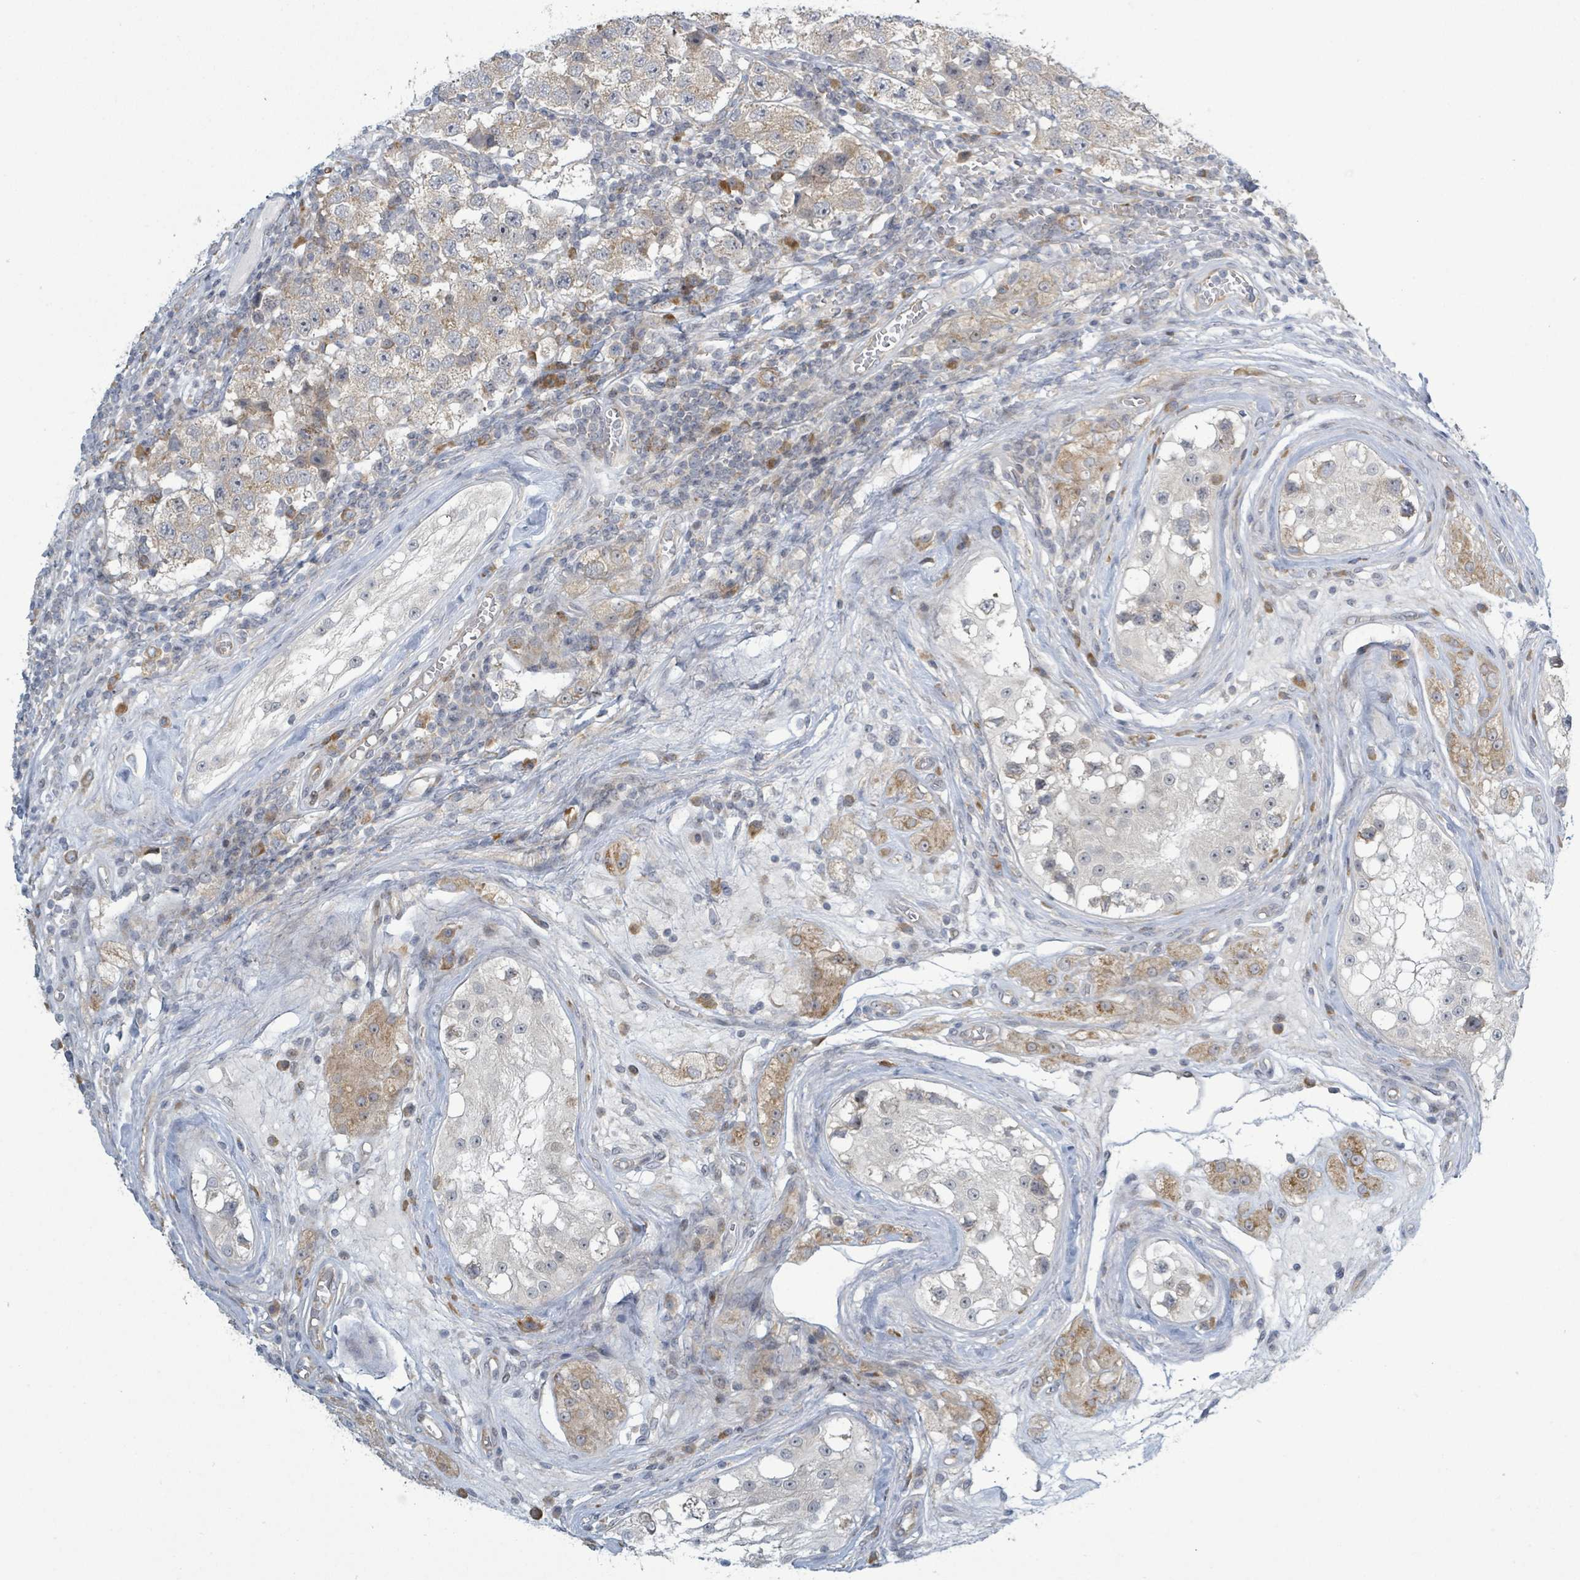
{"staining": {"intensity": "negative", "quantity": "none", "location": "none"}, "tissue": "testis cancer", "cell_type": "Tumor cells", "image_type": "cancer", "snomed": [{"axis": "morphology", "description": "Seminoma, NOS"}, {"axis": "topography", "description": "Testis"}], "caption": "Immunohistochemistry (IHC) of human seminoma (testis) demonstrates no expression in tumor cells.", "gene": "RPL32", "patient": {"sex": "male", "age": 34}}